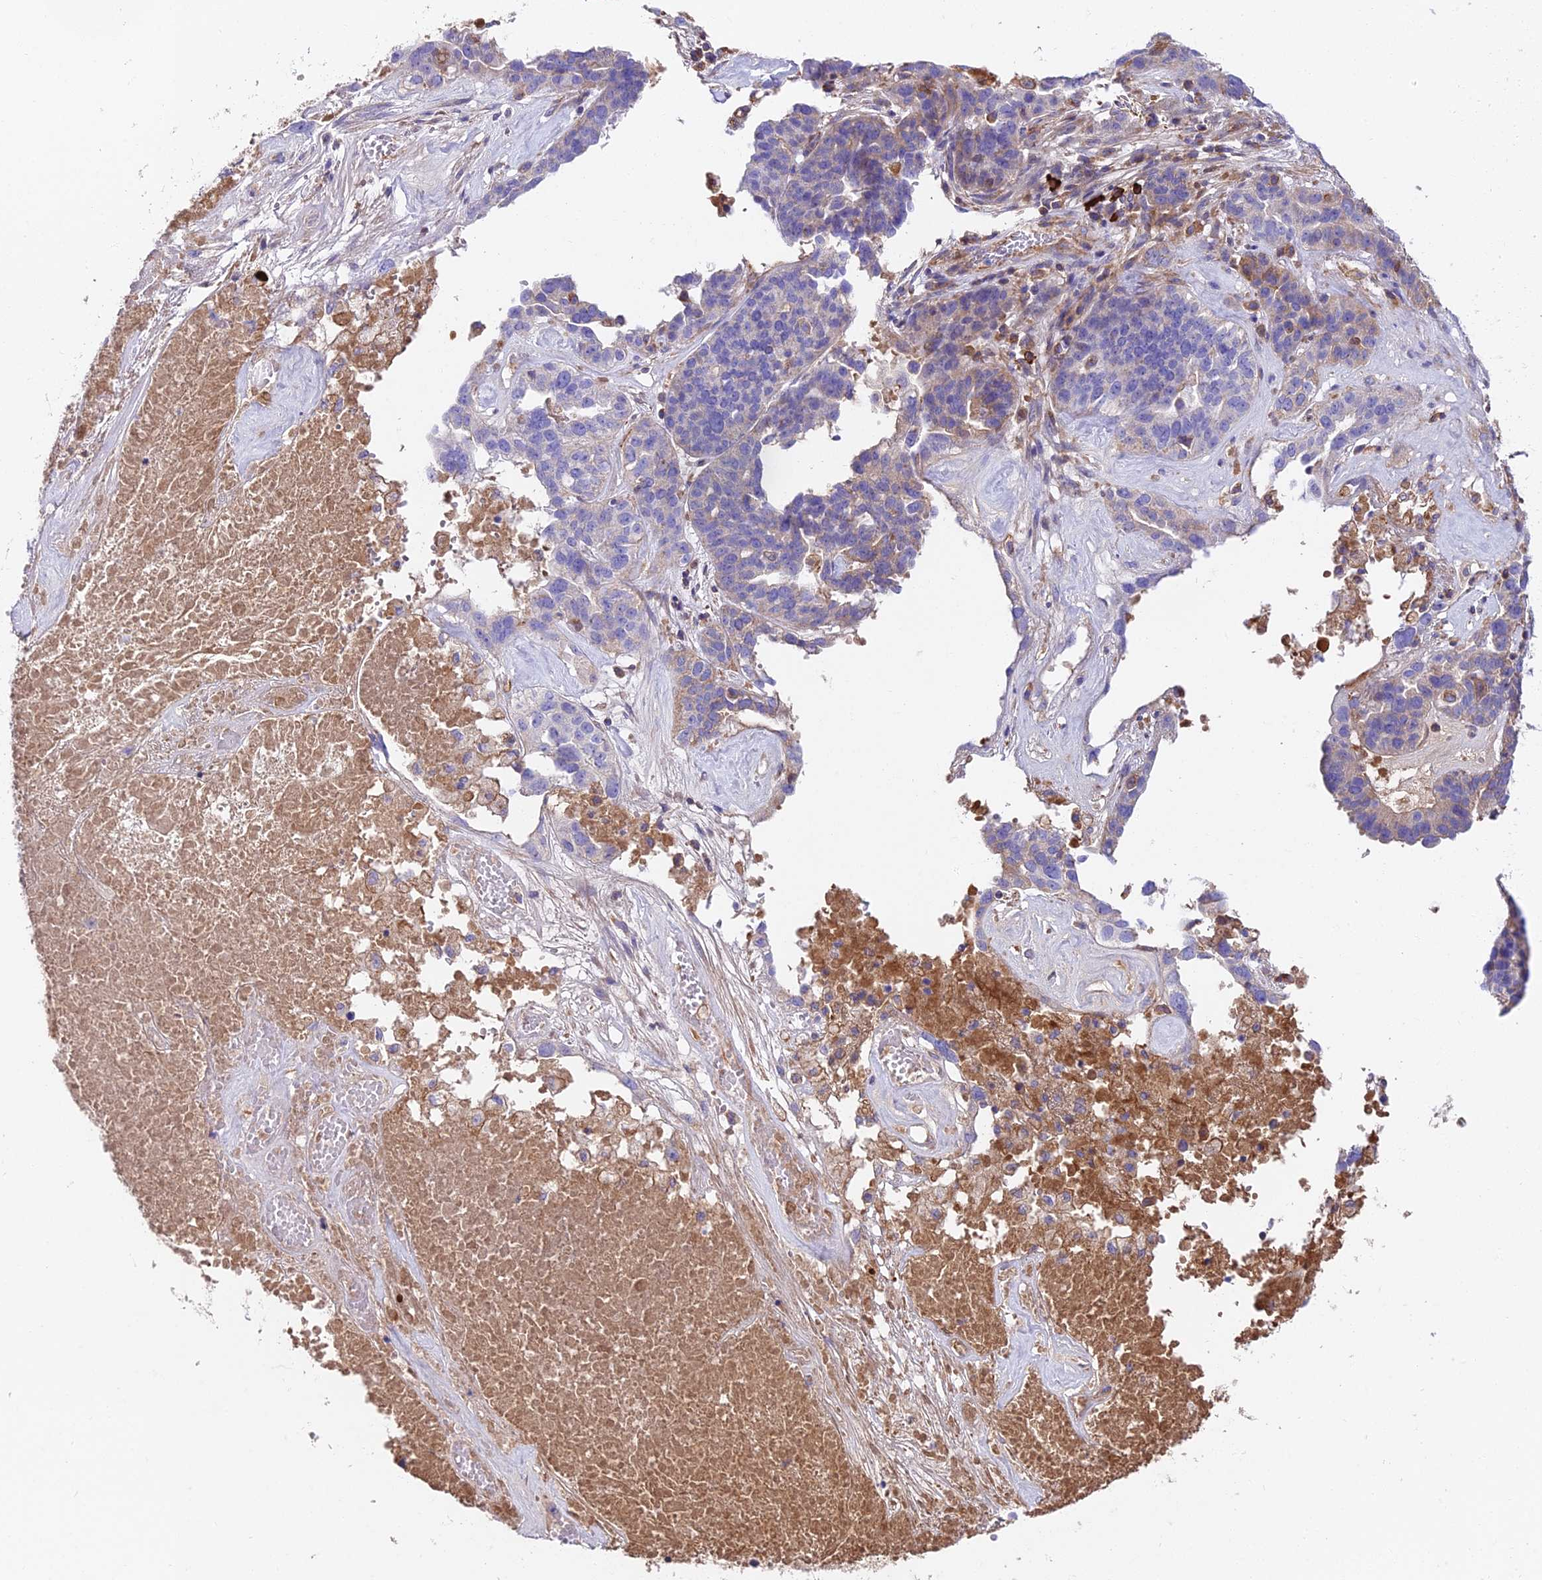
{"staining": {"intensity": "weak", "quantity": "<25%", "location": "cytoplasmic/membranous"}, "tissue": "ovarian cancer", "cell_type": "Tumor cells", "image_type": "cancer", "snomed": [{"axis": "morphology", "description": "Cystadenocarcinoma, serous, NOS"}, {"axis": "topography", "description": "Ovary"}], "caption": "DAB (3,3'-diaminobenzidine) immunohistochemical staining of ovarian serous cystadenocarcinoma exhibits no significant positivity in tumor cells. (DAB IHC with hematoxylin counter stain).", "gene": "BEX4", "patient": {"sex": "female", "age": 59}}